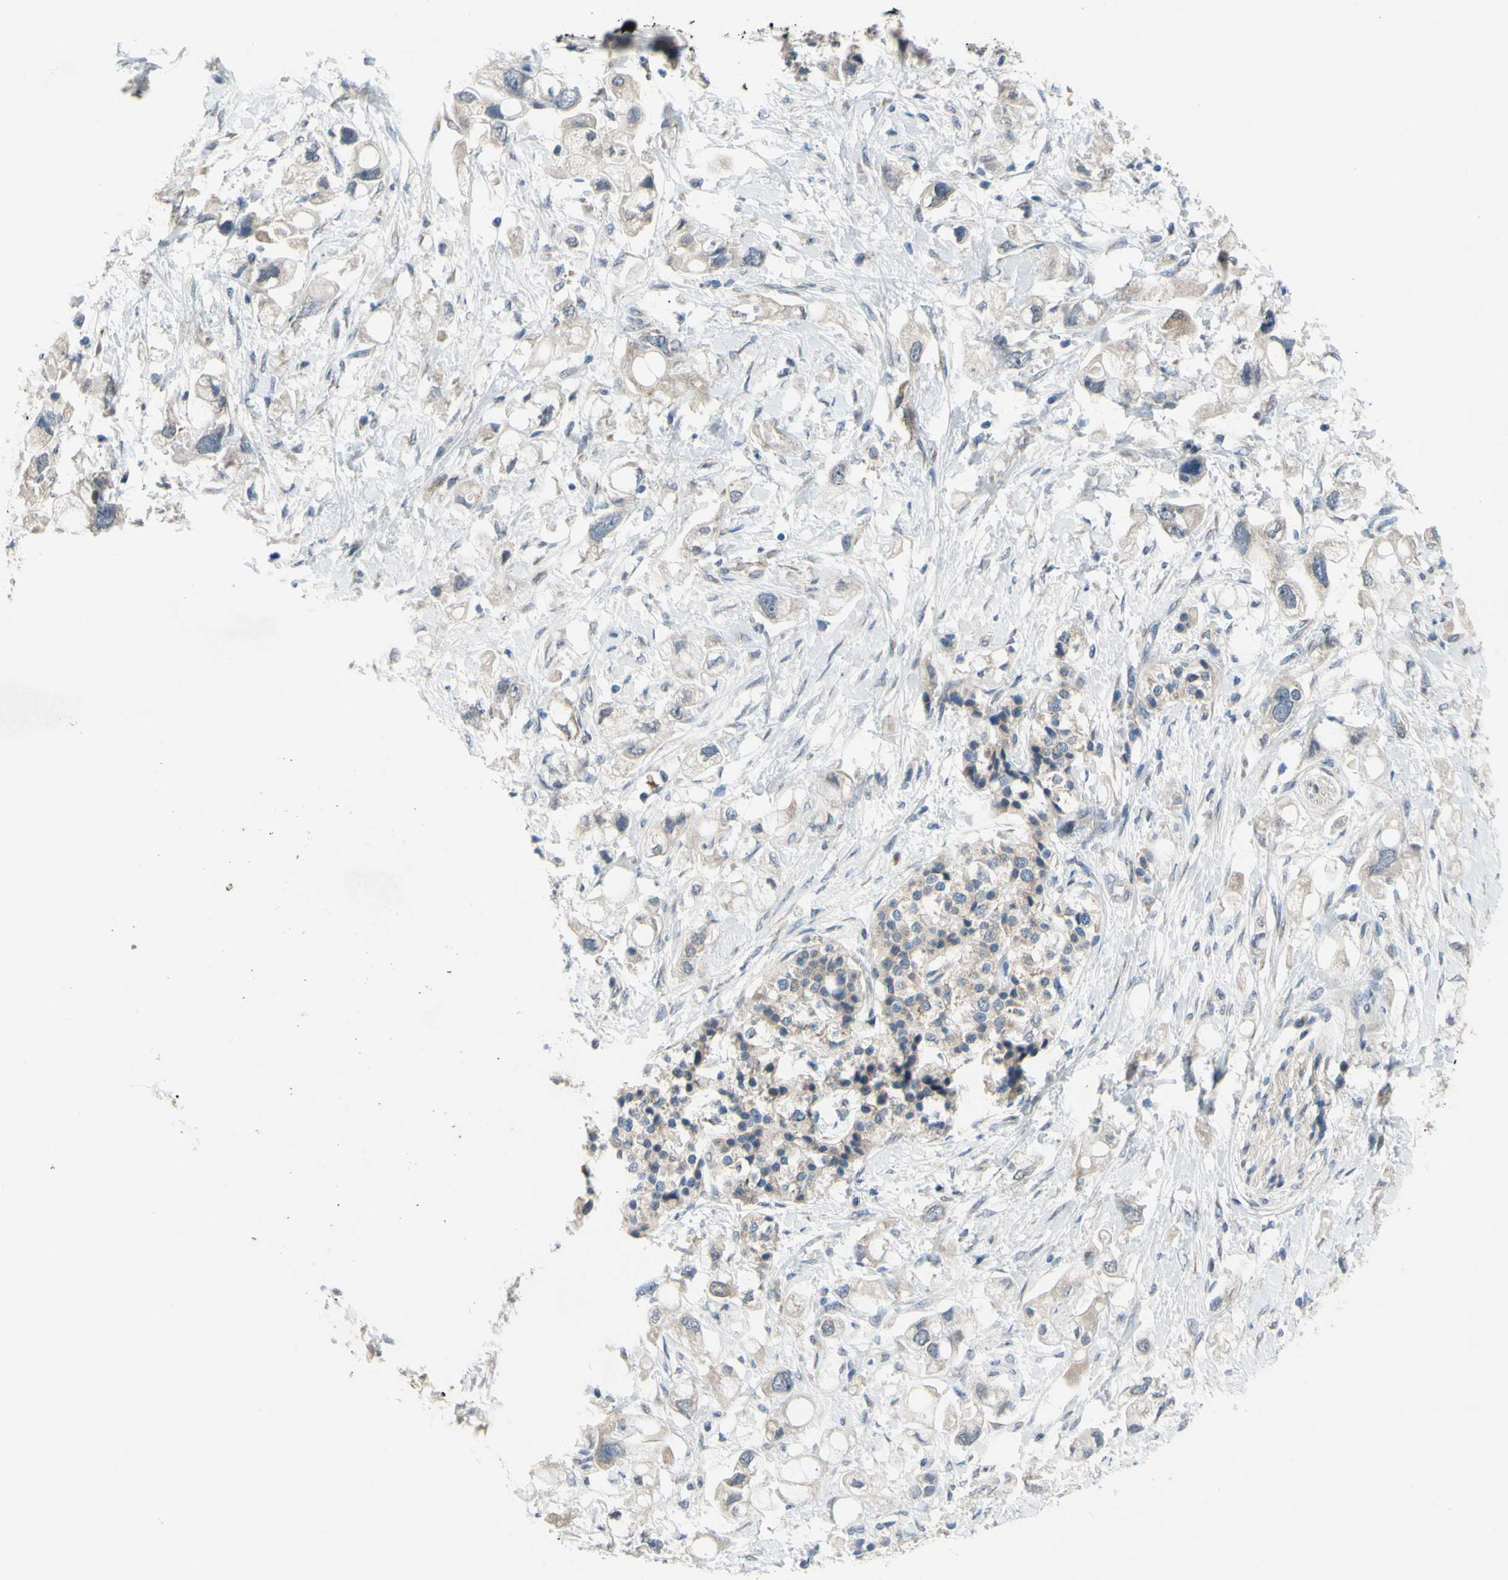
{"staining": {"intensity": "weak", "quantity": ">75%", "location": "cytoplasmic/membranous"}, "tissue": "pancreatic cancer", "cell_type": "Tumor cells", "image_type": "cancer", "snomed": [{"axis": "morphology", "description": "Adenocarcinoma, NOS"}, {"axis": "topography", "description": "Pancreas"}], "caption": "Immunohistochemistry (DAB (3,3'-diaminobenzidine)) staining of pancreatic adenocarcinoma demonstrates weak cytoplasmic/membranous protein staining in approximately >75% of tumor cells.", "gene": "GRAMD2B", "patient": {"sex": "female", "age": 56}}